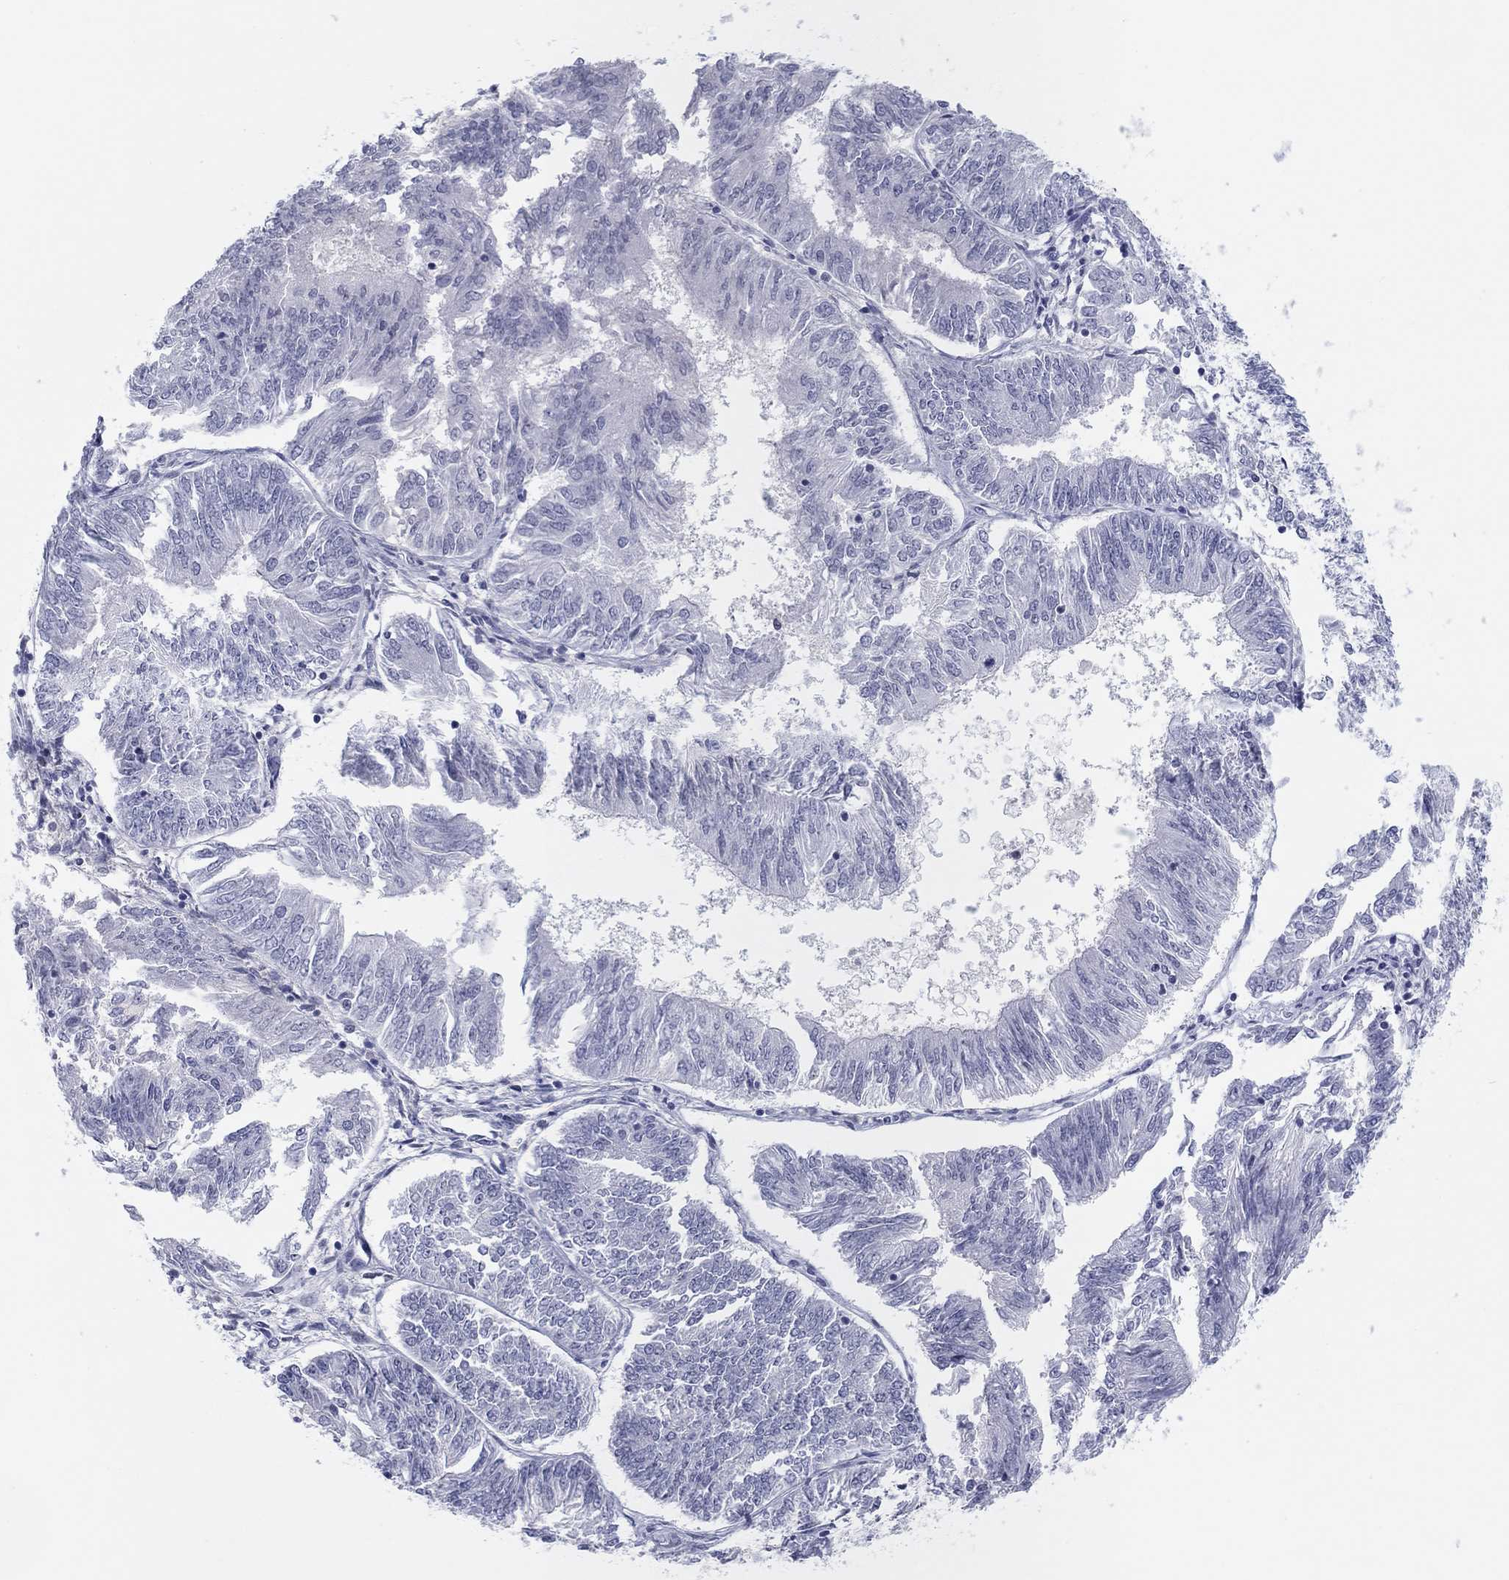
{"staining": {"intensity": "negative", "quantity": "none", "location": "none"}, "tissue": "endometrial cancer", "cell_type": "Tumor cells", "image_type": "cancer", "snomed": [{"axis": "morphology", "description": "Adenocarcinoma, NOS"}, {"axis": "topography", "description": "Endometrium"}], "caption": "Tumor cells show no significant positivity in endometrial cancer (adenocarcinoma). Nuclei are stained in blue.", "gene": "CPNE6", "patient": {"sex": "female", "age": 58}}